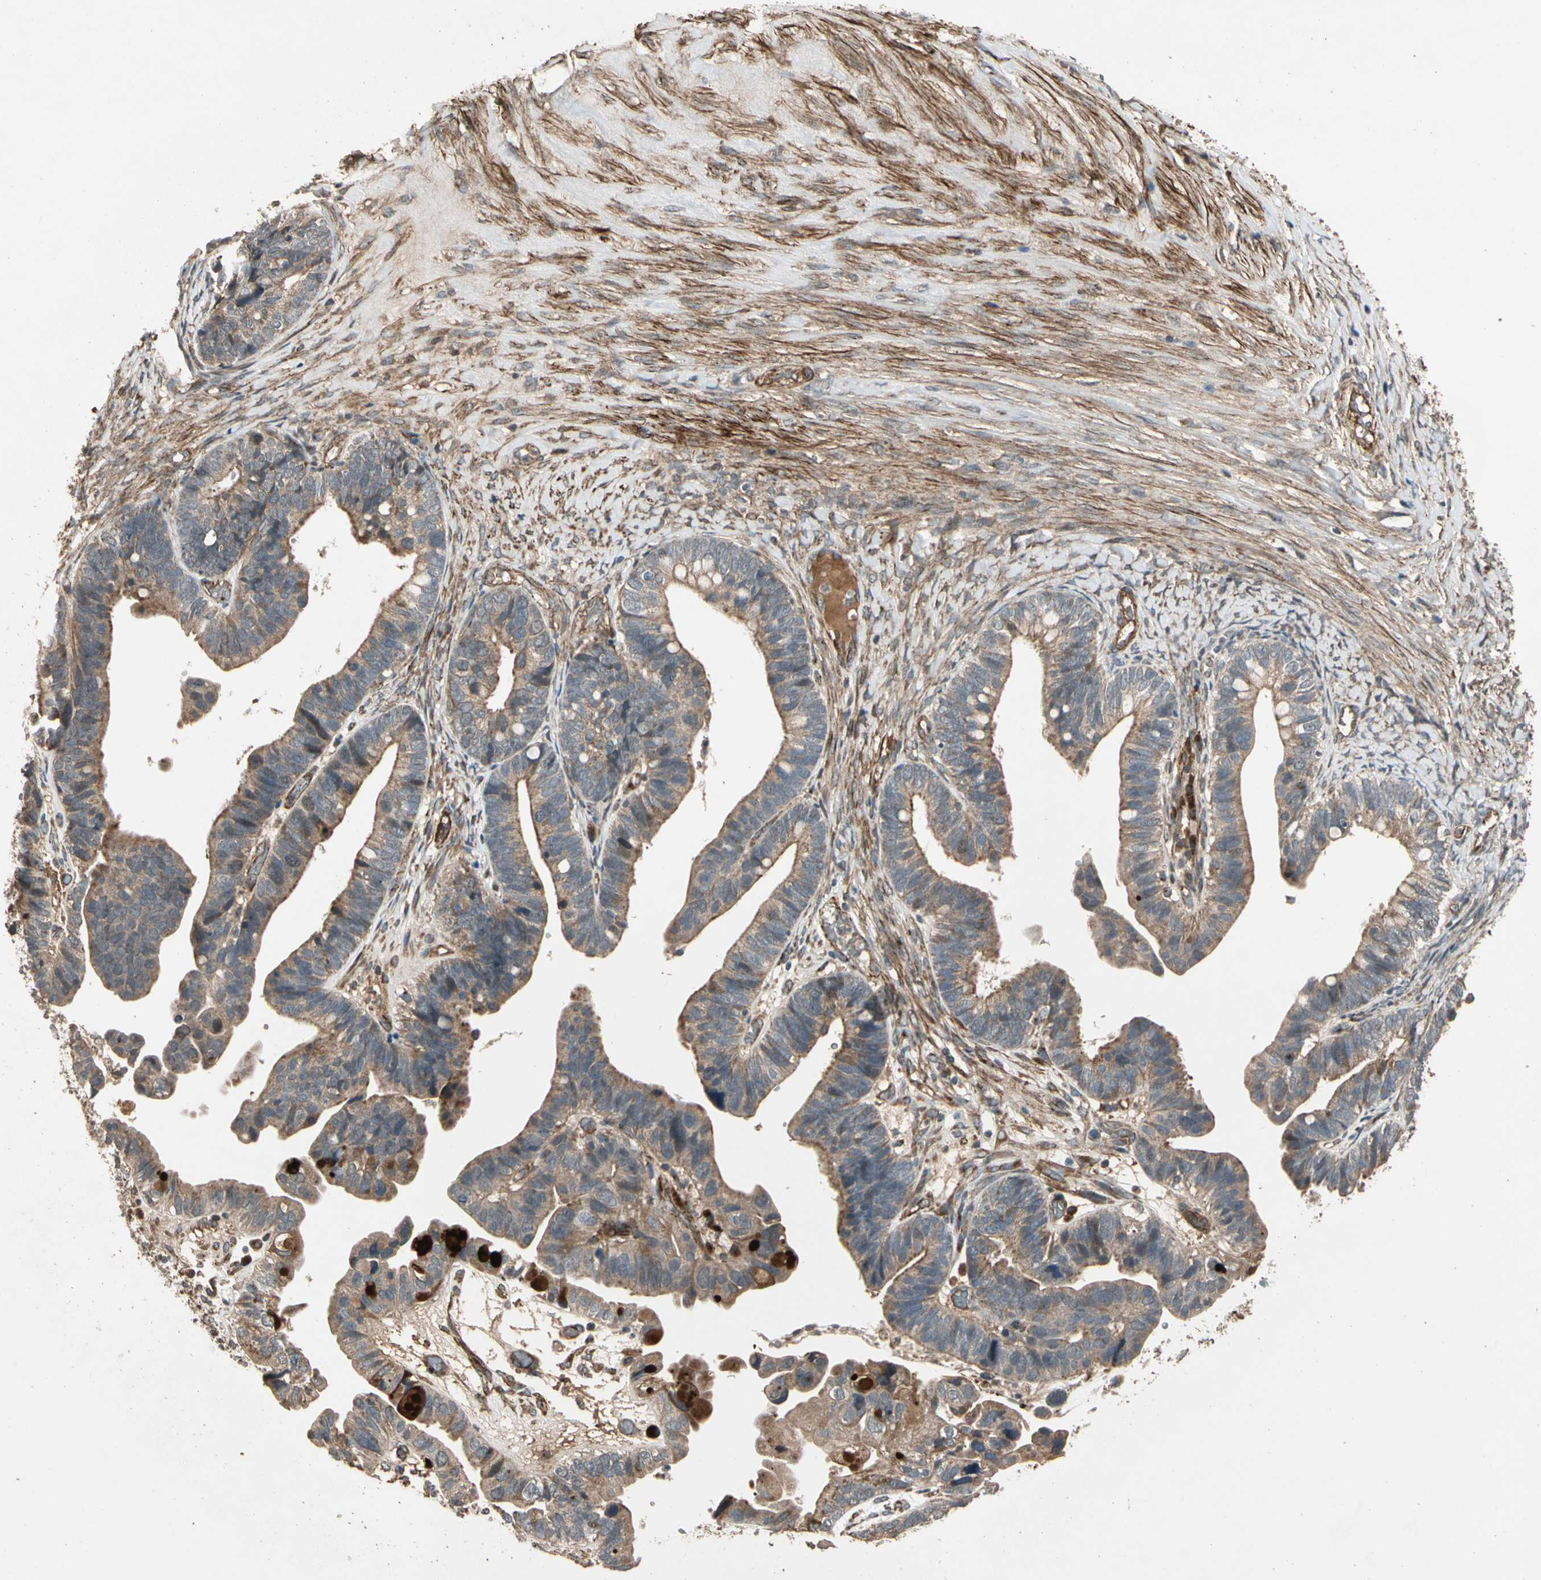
{"staining": {"intensity": "weak", "quantity": ">75%", "location": "cytoplasmic/membranous"}, "tissue": "ovarian cancer", "cell_type": "Tumor cells", "image_type": "cancer", "snomed": [{"axis": "morphology", "description": "Cystadenocarcinoma, serous, NOS"}, {"axis": "topography", "description": "Ovary"}], "caption": "Tumor cells show low levels of weak cytoplasmic/membranous expression in about >75% of cells in human ovarian serous cystadenocarcinoma. (IHC, brightfield microscopy, high magnification).", "gene": "GCK", "patient": {"sex": "female", "age": 56}}